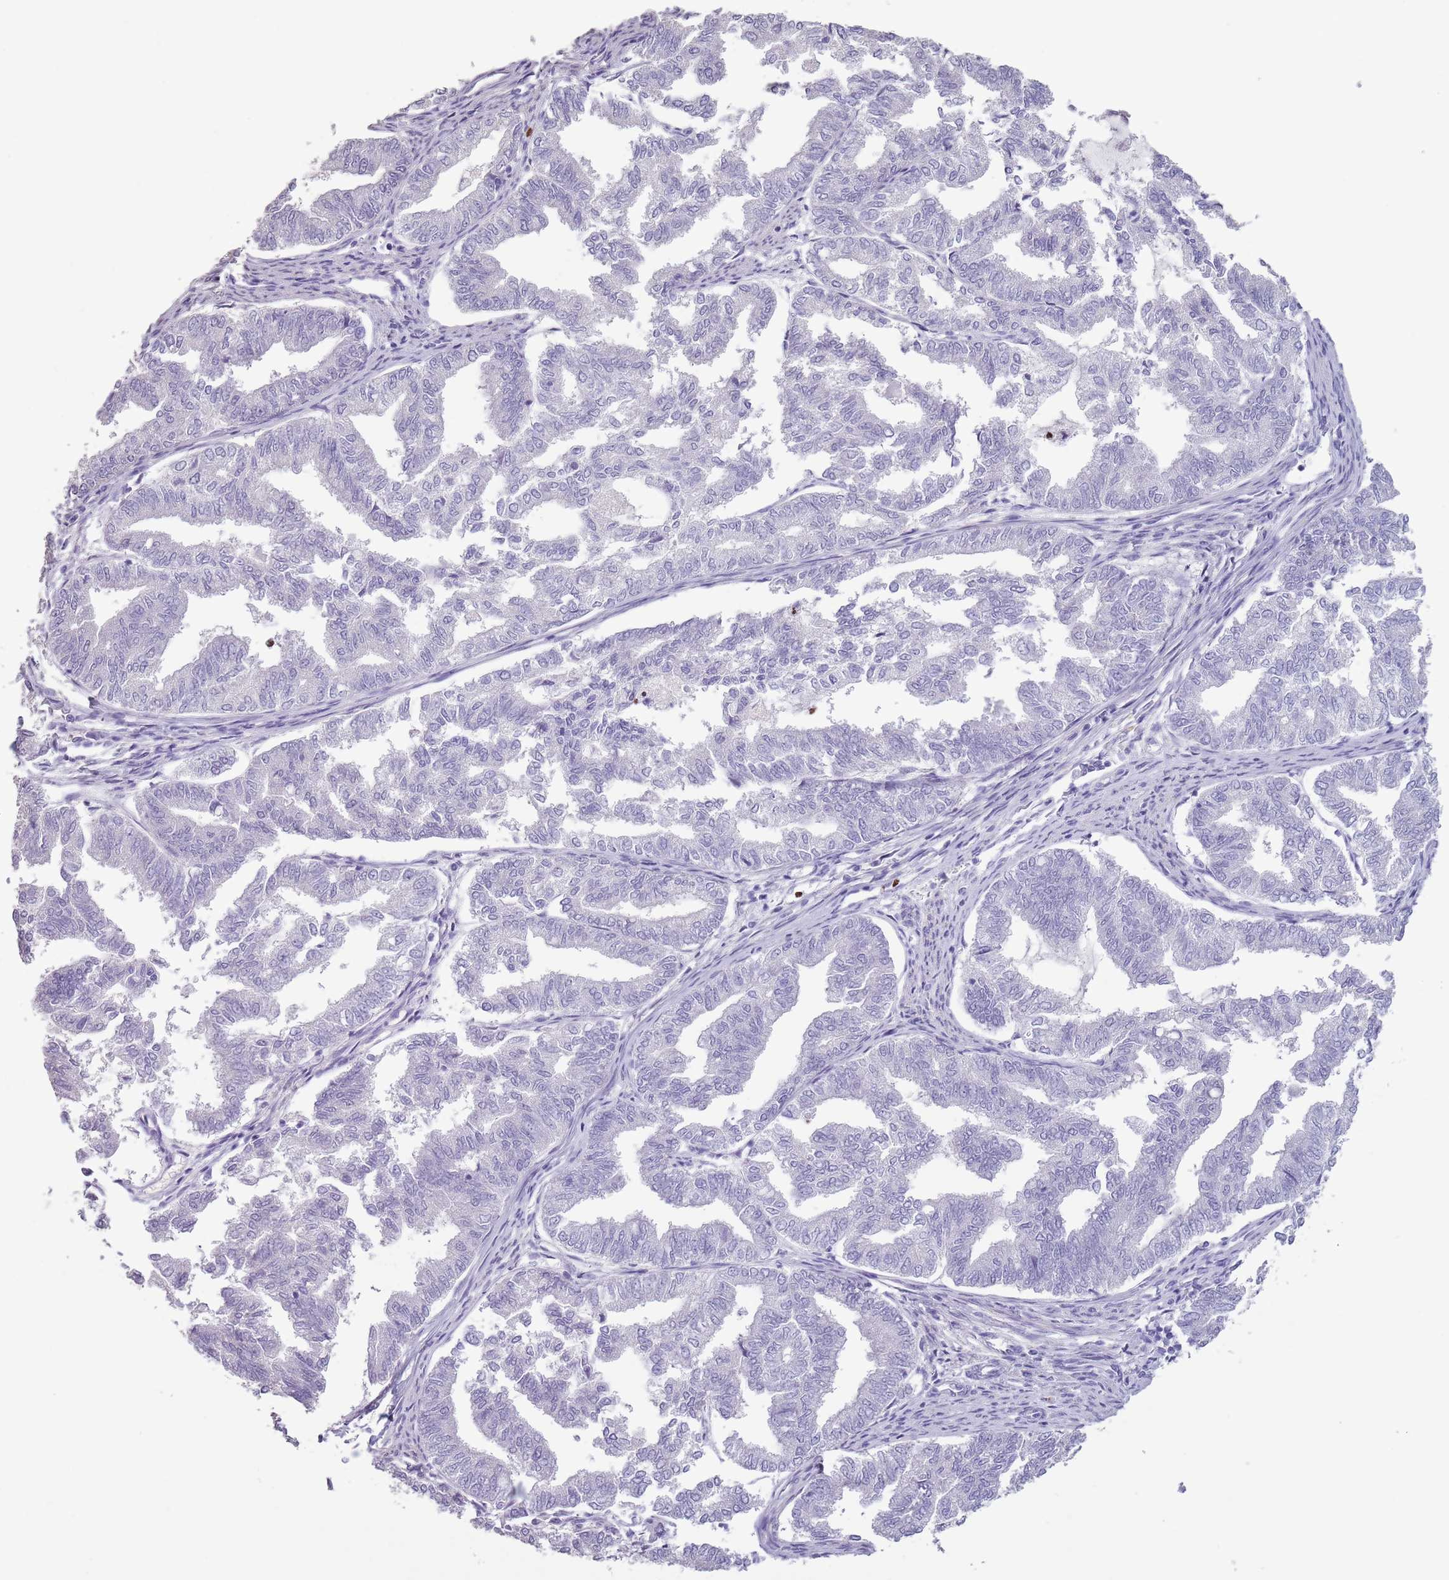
{"staining": {"intensity": "negative", "quantity": "none", "location": "none"}, "tissue": "endometrial cancer", "cell_type": "Tumor cells", "image_type": "cancer", "snomed": [{"axis": "morphology", "description": "Adenocarcinoma, NOS"}, {"axis": "topography", "description": "Endometrium"}], "caption": "DAB (3,3'-diaminobenzidine) immunohistochemical staining of human adenocarcinoma (endometrial) shows no significant positivity in tumor cells.", "gene": "CELF6", "patient": {"sex": "female", "age": 79}}